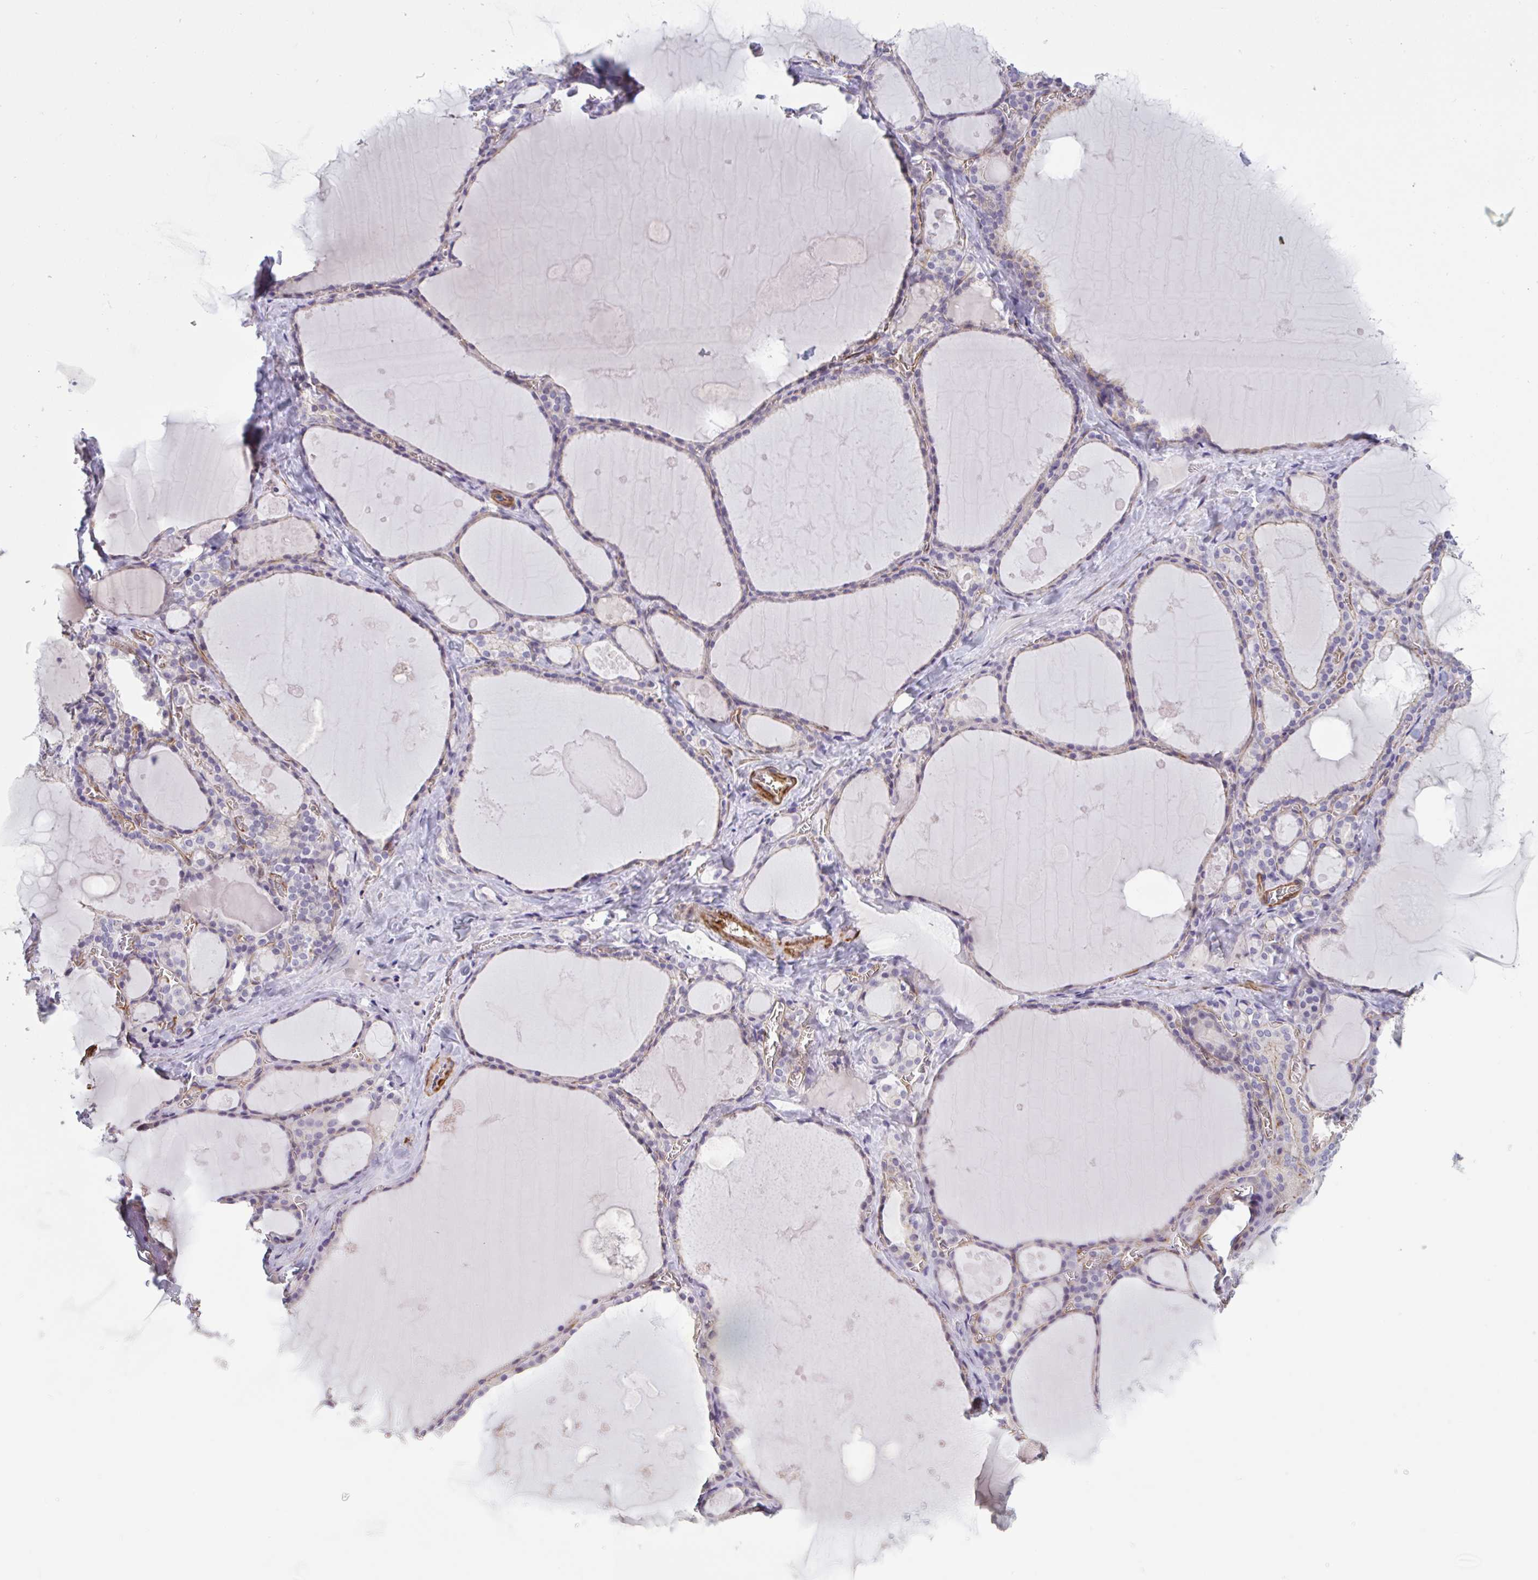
{"staining": {"intensity": "weak", "quantity": "<25%", "location": "cytoplasmic/membranous"}, "tissue": "thyroid gland", "cell_type": "Glandular cells", "image_type": "normal", "snomed": [{"axis": "morphology", "description": "Normal tissue, NOS"}, {"axis": "topography", "description": "Thyroid gland"}], "caption": "This is an IHC photomicrograph of unremarkable thyroid gland. There is no positivity in glandular cells.", "gene": "SHISA7", "patient": {"sex": "male", "age": 56}}